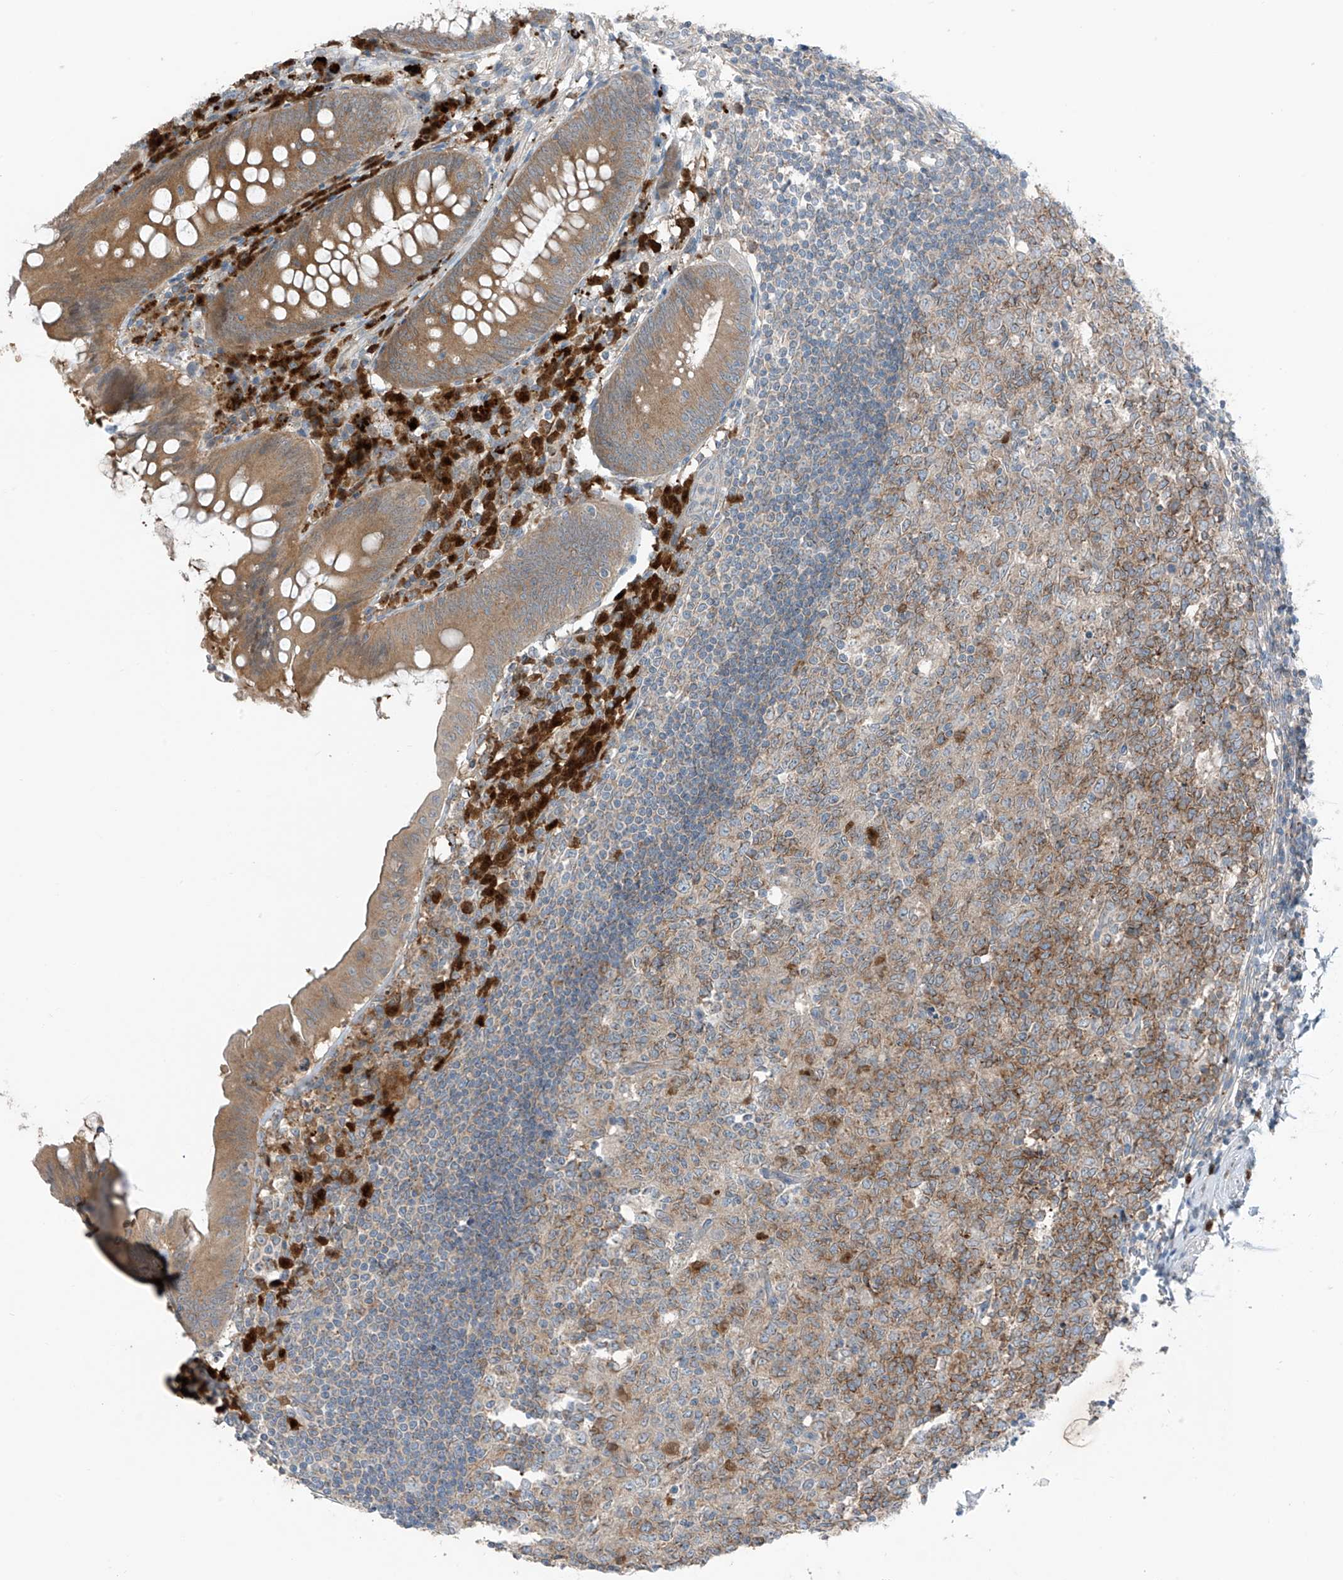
{"staining": {"intensity": "moderate", "quantity": ">75%", "location": "cytoplasmic/membranous"}, "tissue": "appendix", "cell_type": "Glandular cells", "image_type": "normal", "snomed": [{"axis": "morphology", "description": "Normal tissue, NOS"}, {"axis": "topography", "description": "Appendix"}], "caption": "The micrograph shows staining of unremarkable appendix, revealing moderate cytoplasmic/membranous protein staining (brown color) within glandular cells.", "gene": "SLC12A6", "patient": {"sex": "female", "age": 54}}